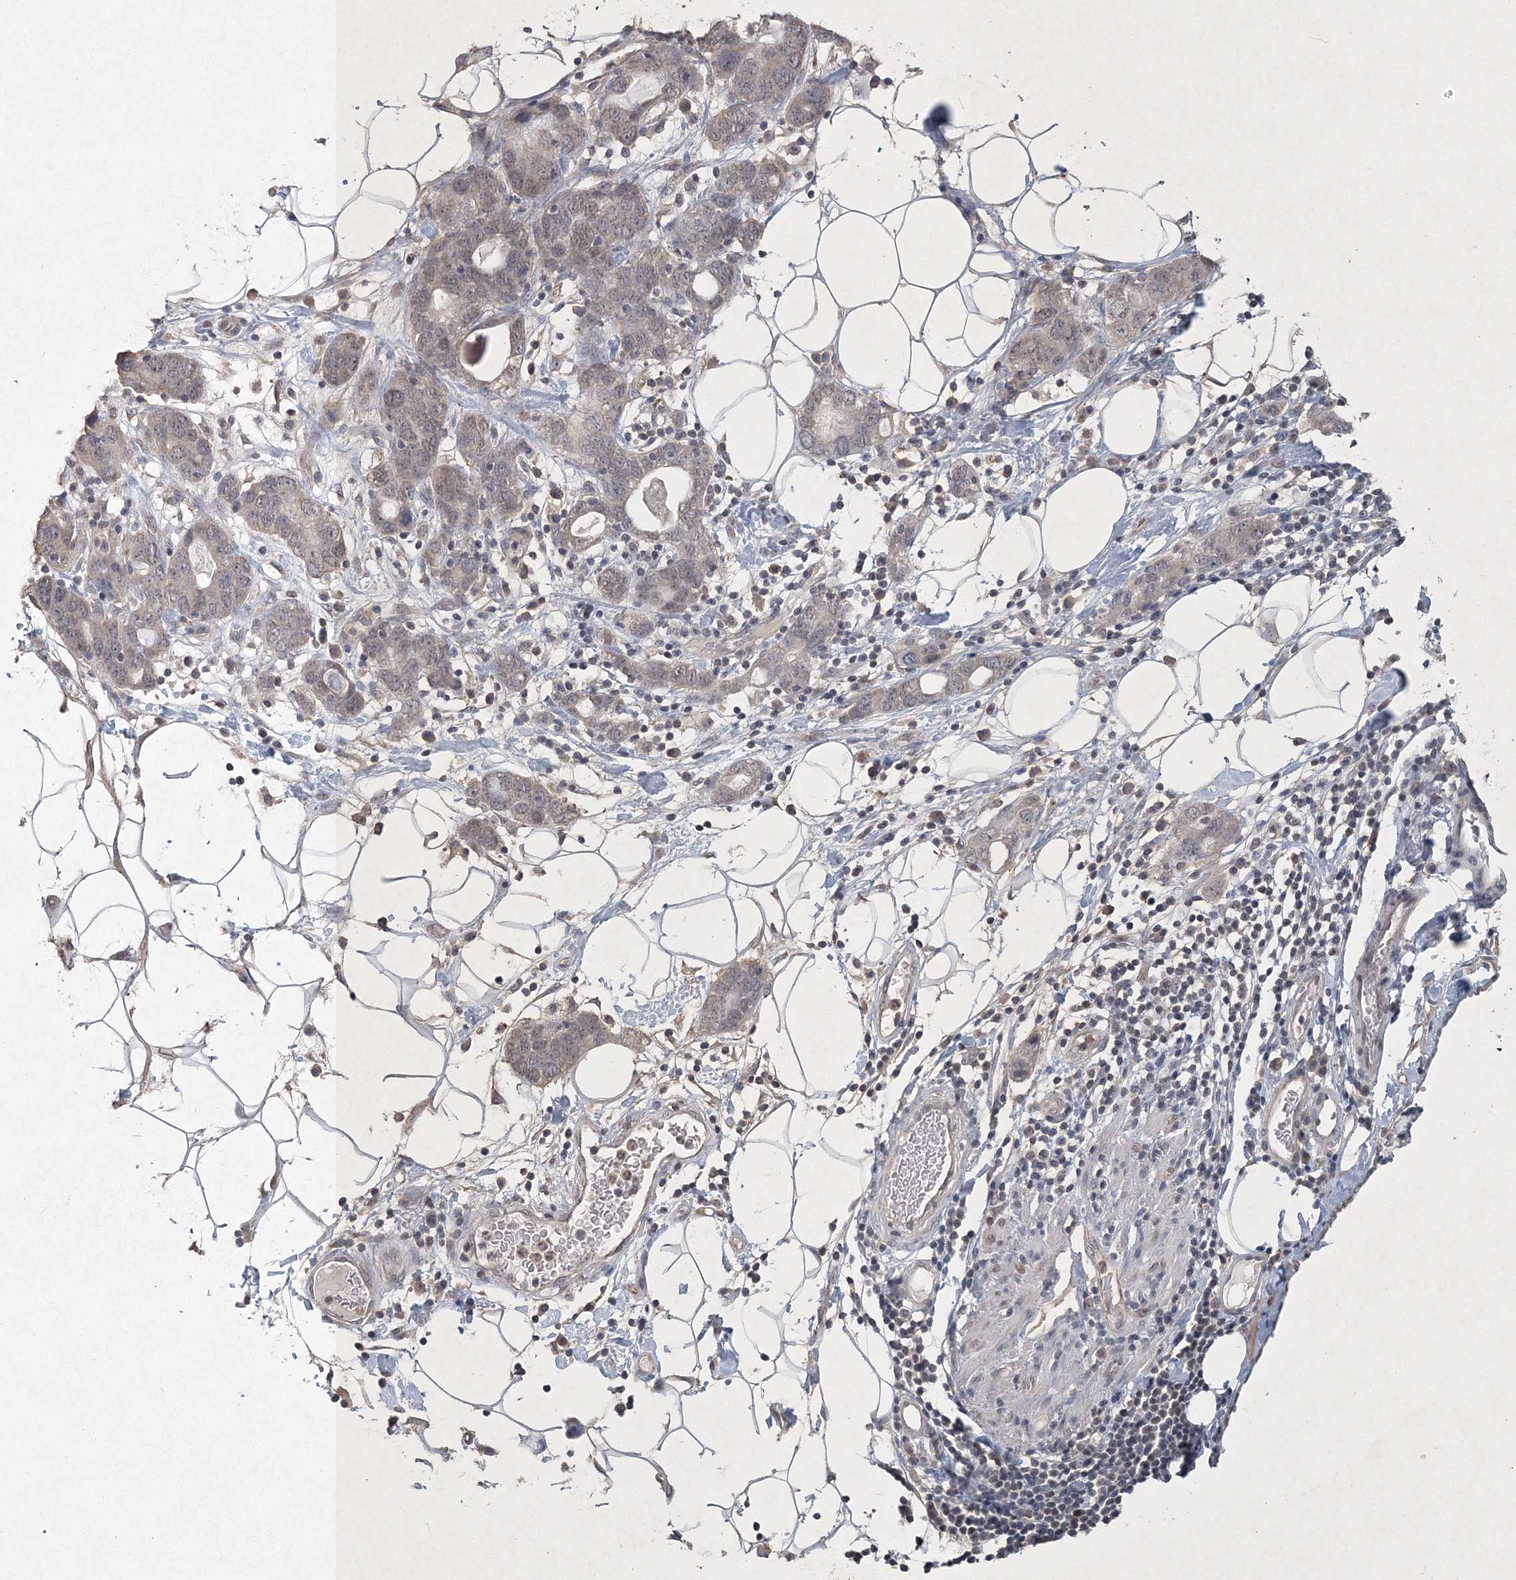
{"staining": {"intensity": "weak", "quantity": "<25%", "location": "cytoplasmic/membranous"}, "tissue": "stomach cancer", "cell_type": "Tumor cells", "image_type": "cancer", "snomed": [{"axis": "morphology", "description": "Adenocarcinoma, NOS"}, {"axis": "topography", "description": "Stomach, lower"}], "caption": "DAB immunohistochemical staining of human adenocarcinoma (stomach) exhibits no significant expression in tumor cells.", "gene": "UIMC1", "patient": {"sex": "female", "age": 93}}